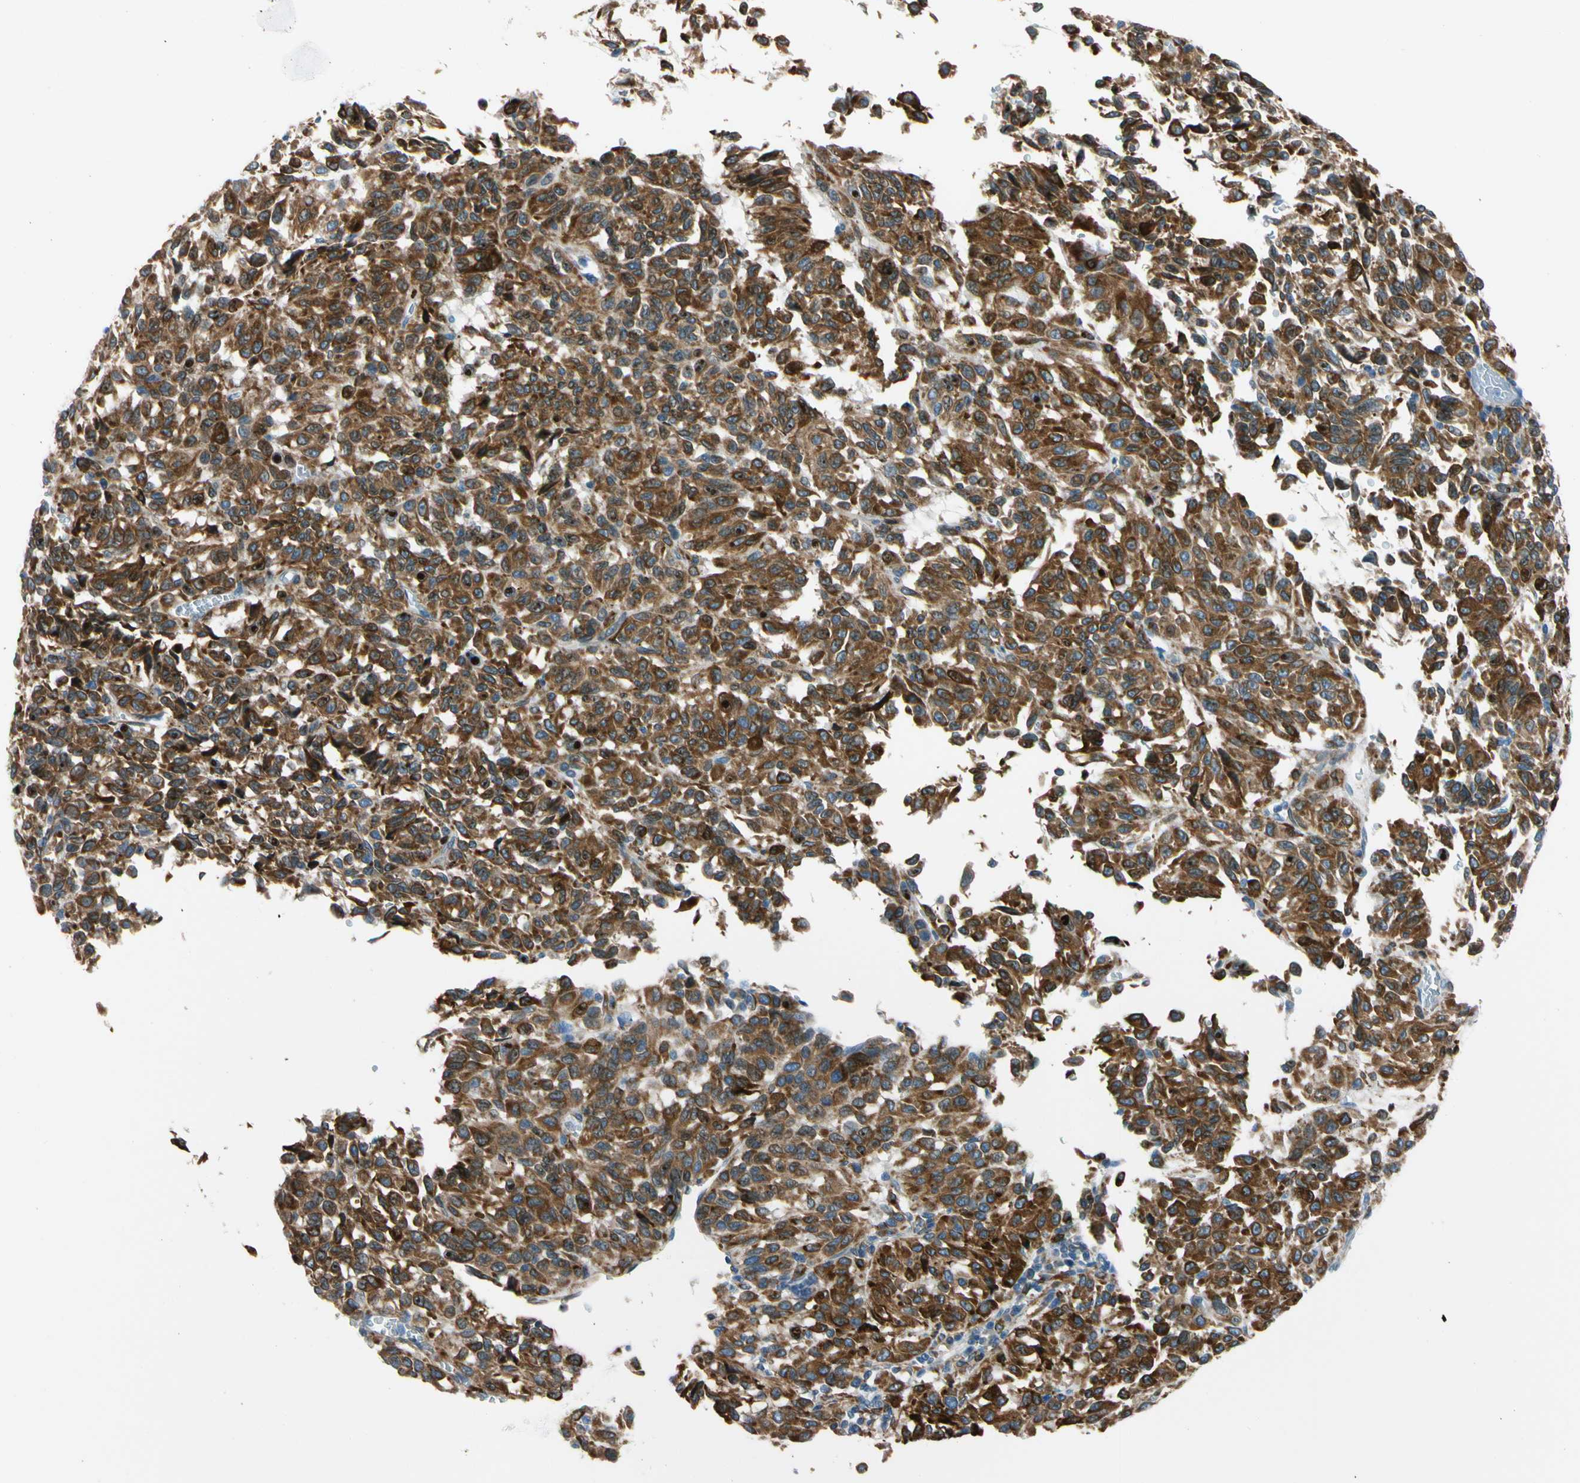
{"staining": {"intensity": "strong", "quantity": ">75%", "location": "cytoplasmic/membranous"}, "tissue": "melanoma", "cell_type": "Tumor cells", "image_type": "cancer", "snomed": [{"axis": "morphology", "description": "Malignant melanoma, Metastatic site"}, {"axis": "topography", "description": "Lung"}], "caption": "Malignant melanoma (metastatic site) was stained to show a protein in brown. There is high levels of strong cytoplasmic/membranous positivity in approximately >75% of tumor cells.", "gene": "NUCB1", "patient": {"sex": "male", "age": 64}}